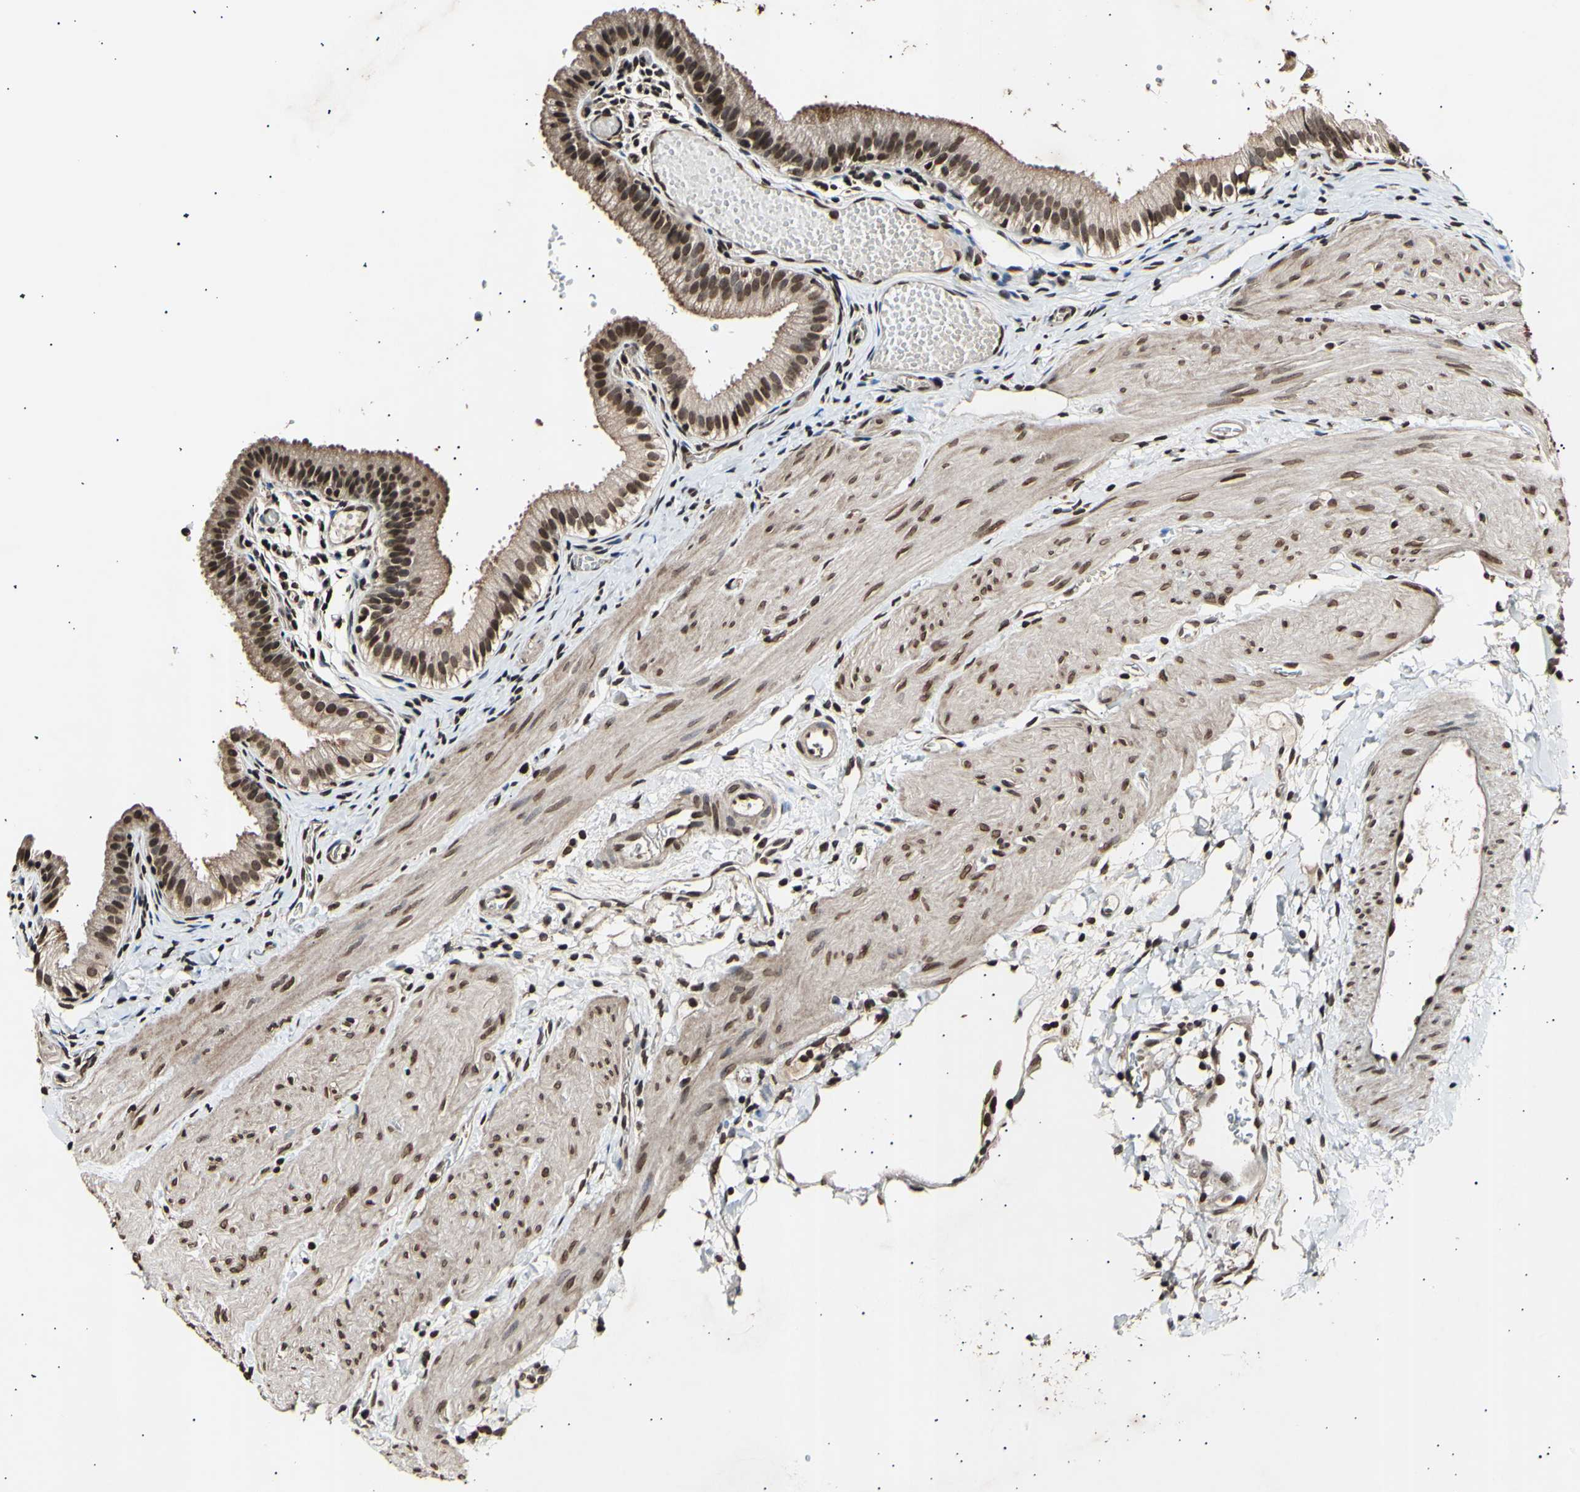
{"staining": {"intensity": "moderate", "quantity": ">75%", "location": "cytoplasmic/membranous,nuclear"}, "tissue": "gallbladder", "cell_type": "Glandular cells", "image_type": "normal", "snomed": [{"axis": "morphology", "description": "Normal tissue, NOS"}, {"axis": "topography", "description": "Gallbladder"}], "caption": "This is a photomicrograph of IHC staining of benign gallbladder, which shows moderate positivity in the cytoplasmic/membranous,nuclear of glandular cells.", "gene": "ANAPC7", "patient": {"sex": "female", "age": 26}}